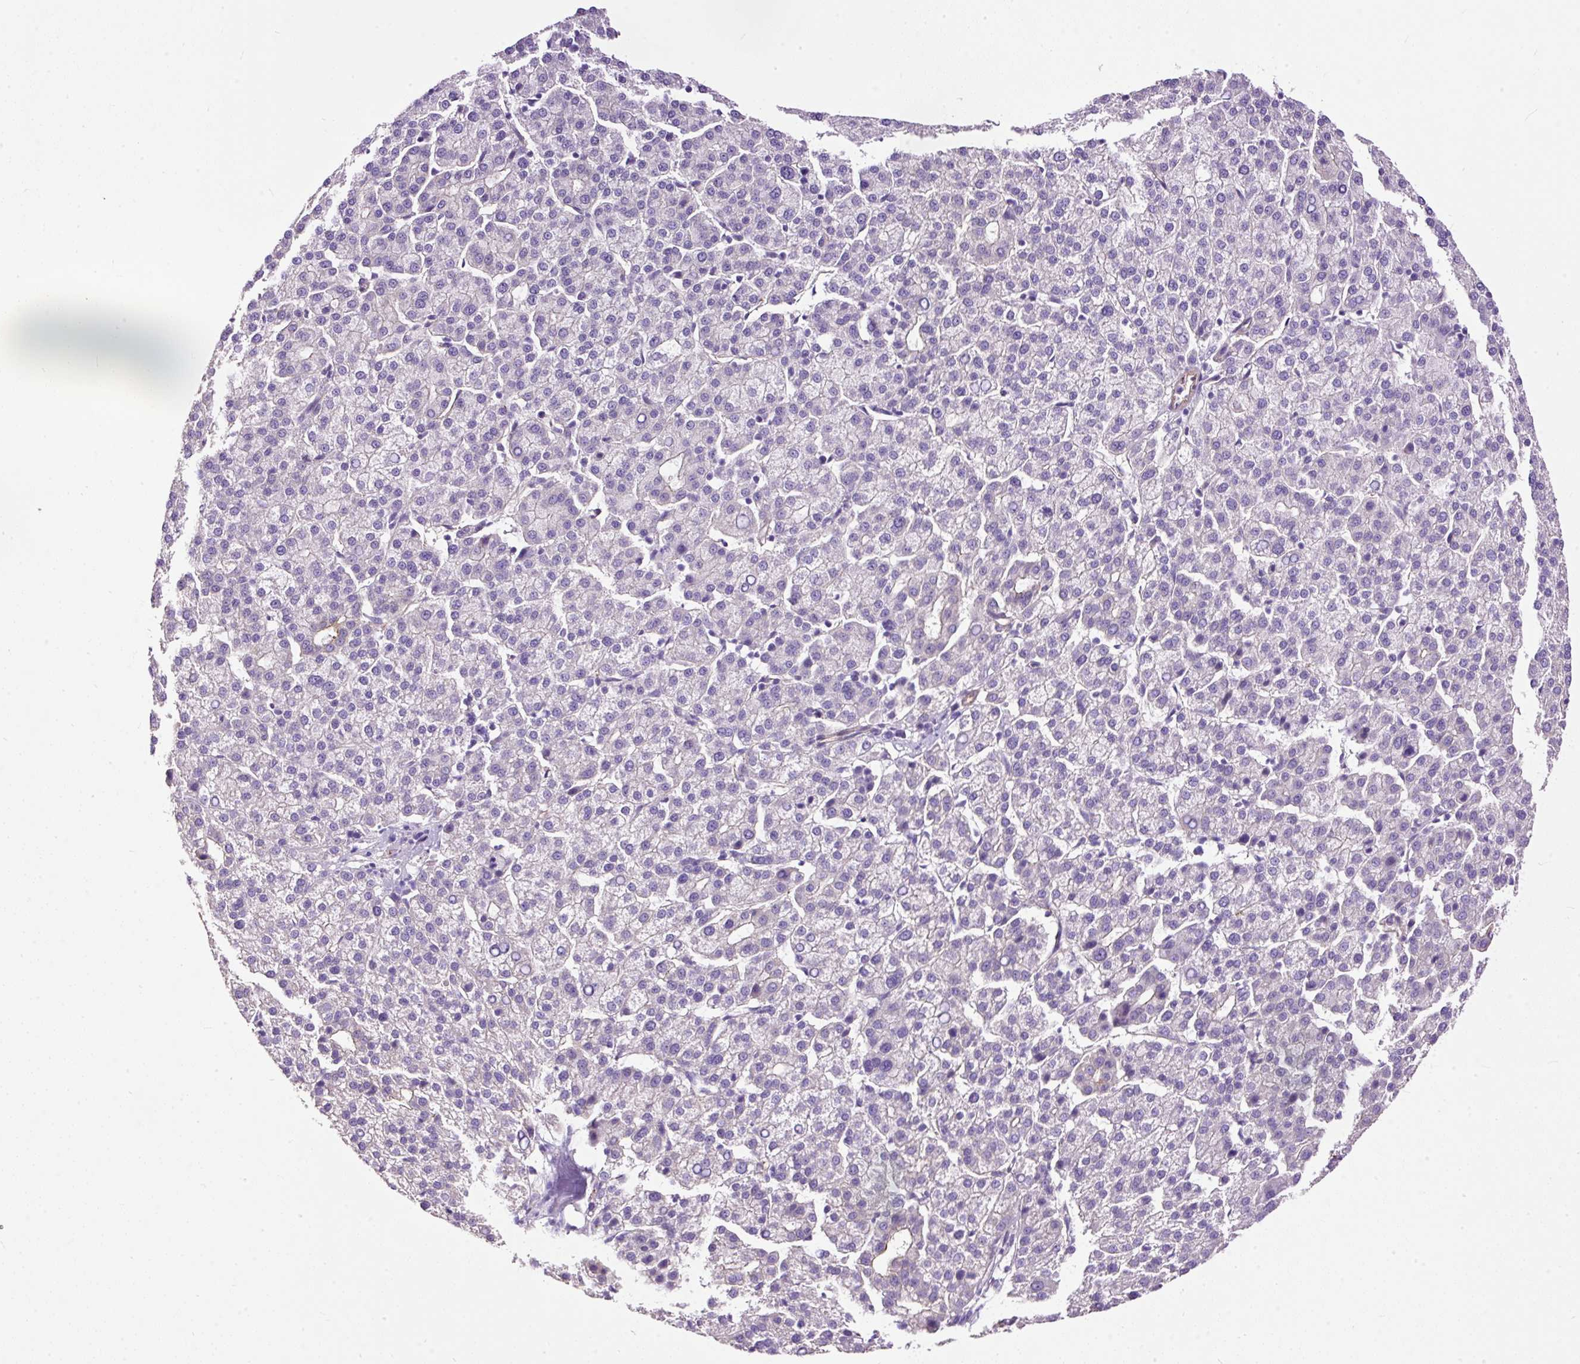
{"staining": {"intensity": "negative", "quantity": "none", "location": "none"}, "tissue": "liver cancer", "cell_type": "Tumor cells", "image_type": "cancer", "snomed": [{"axis": "morphology", "description": "Carcinoma, Hepatocellular, NOS"}, {"axis": "topography", "description": "Liver"}], "caption": "Histopathology image shows no significant protein expression in tumor cells of liver hepatocellular carcinoma.", "gene": "MAGEB16", "patient": {"sex": "female", "age": 58}}